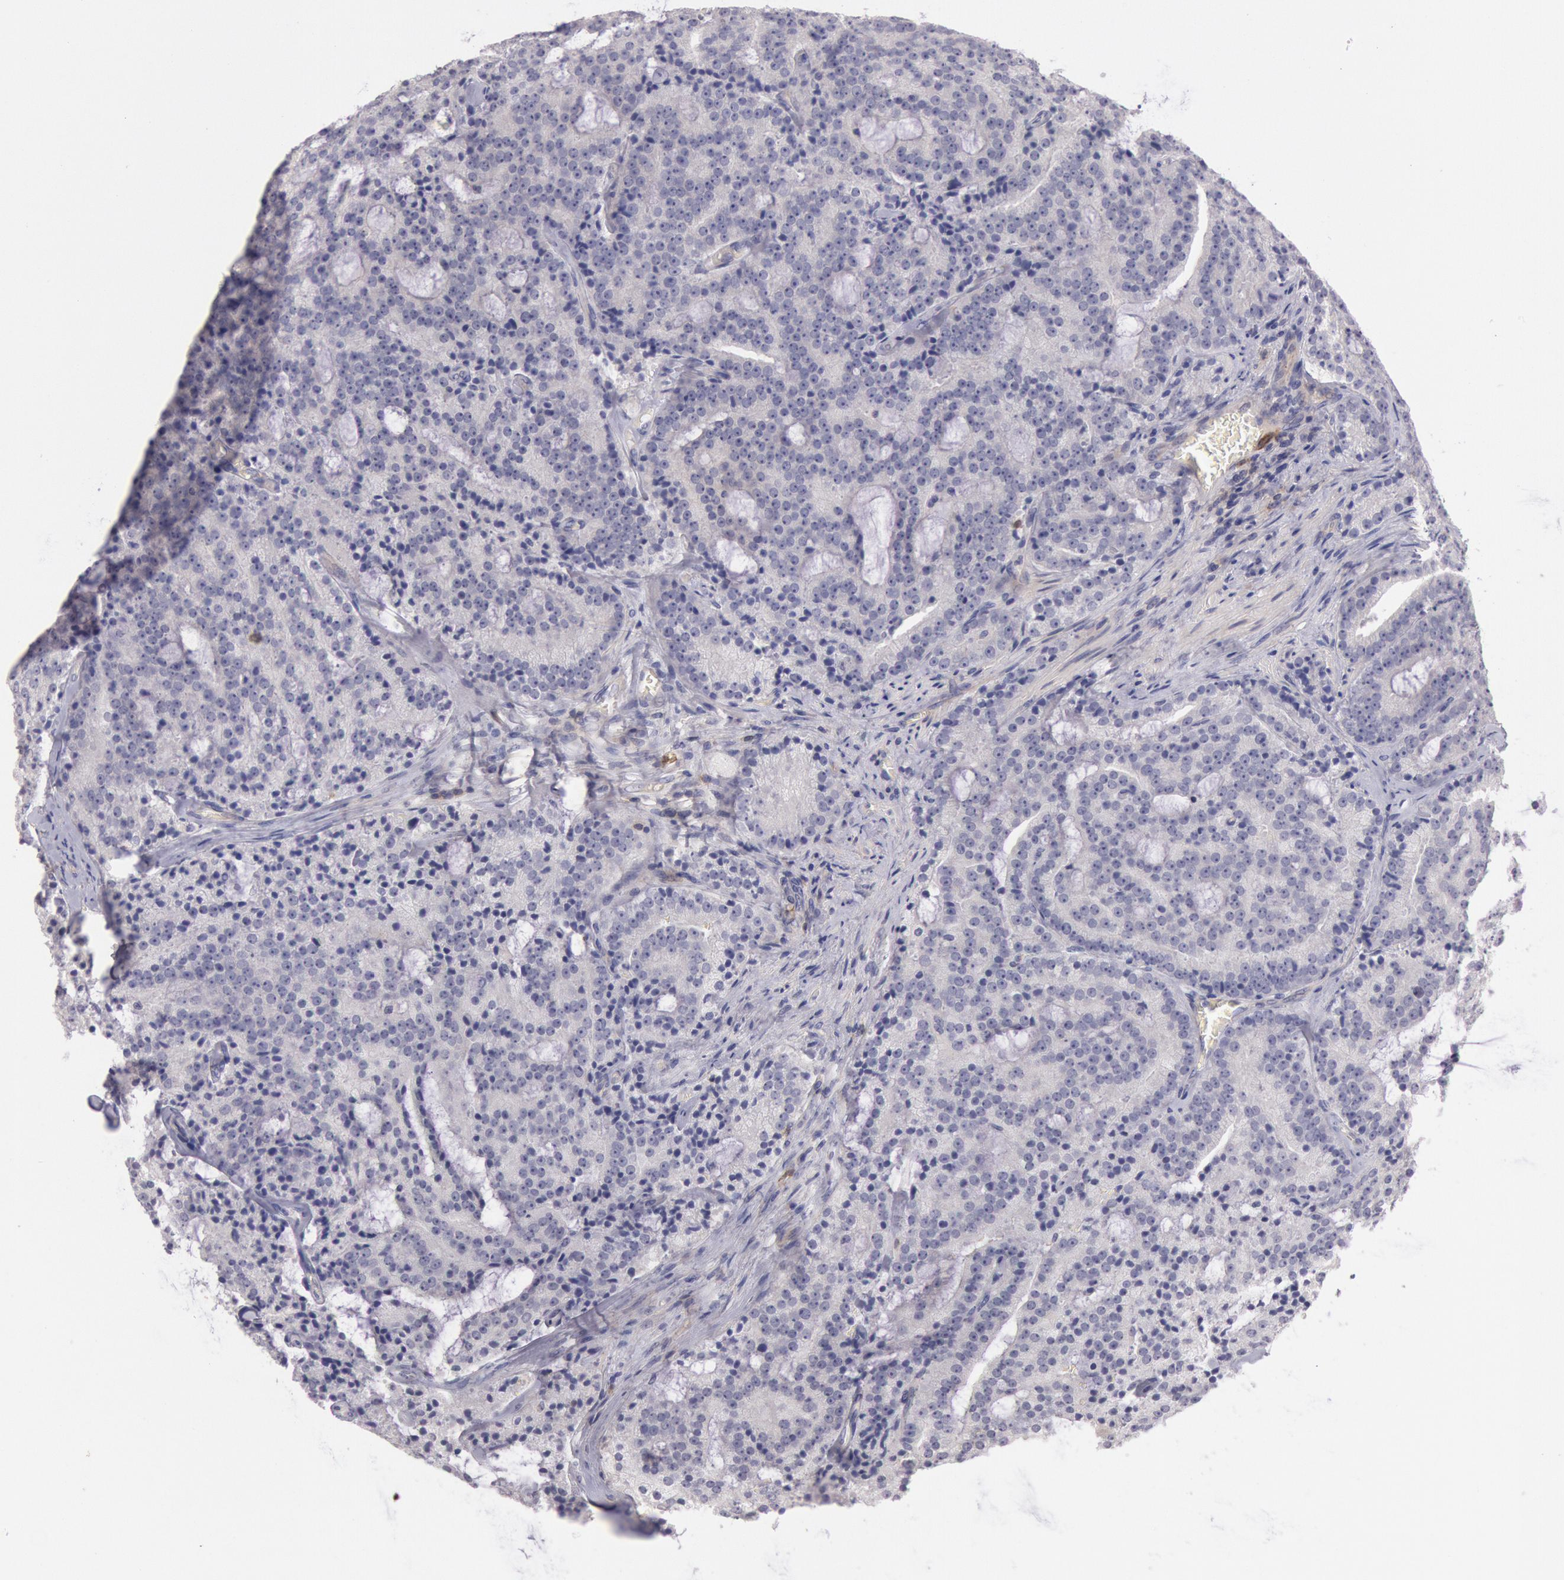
{"staining": {"intensity": "negative", "quantity": "none", "location": "none"}, "tissue": "prostate cancer", "cell_type": "Tumor cells", "image_type": "cancer", "snomed": [{"axis": "morphology", "description": "Adenocarcinoma, Medium grade"}, {"axis": "topography", "description": "Prostate"}], "caption": "A high-resolution micrograph shows IHC staining of prostate cancer (medium-grade adenocarcinoma), which exhibits no significant staining in tumor cells.", "gene": "TRIB2", "patient": {"sex": "male", "age": 65}}